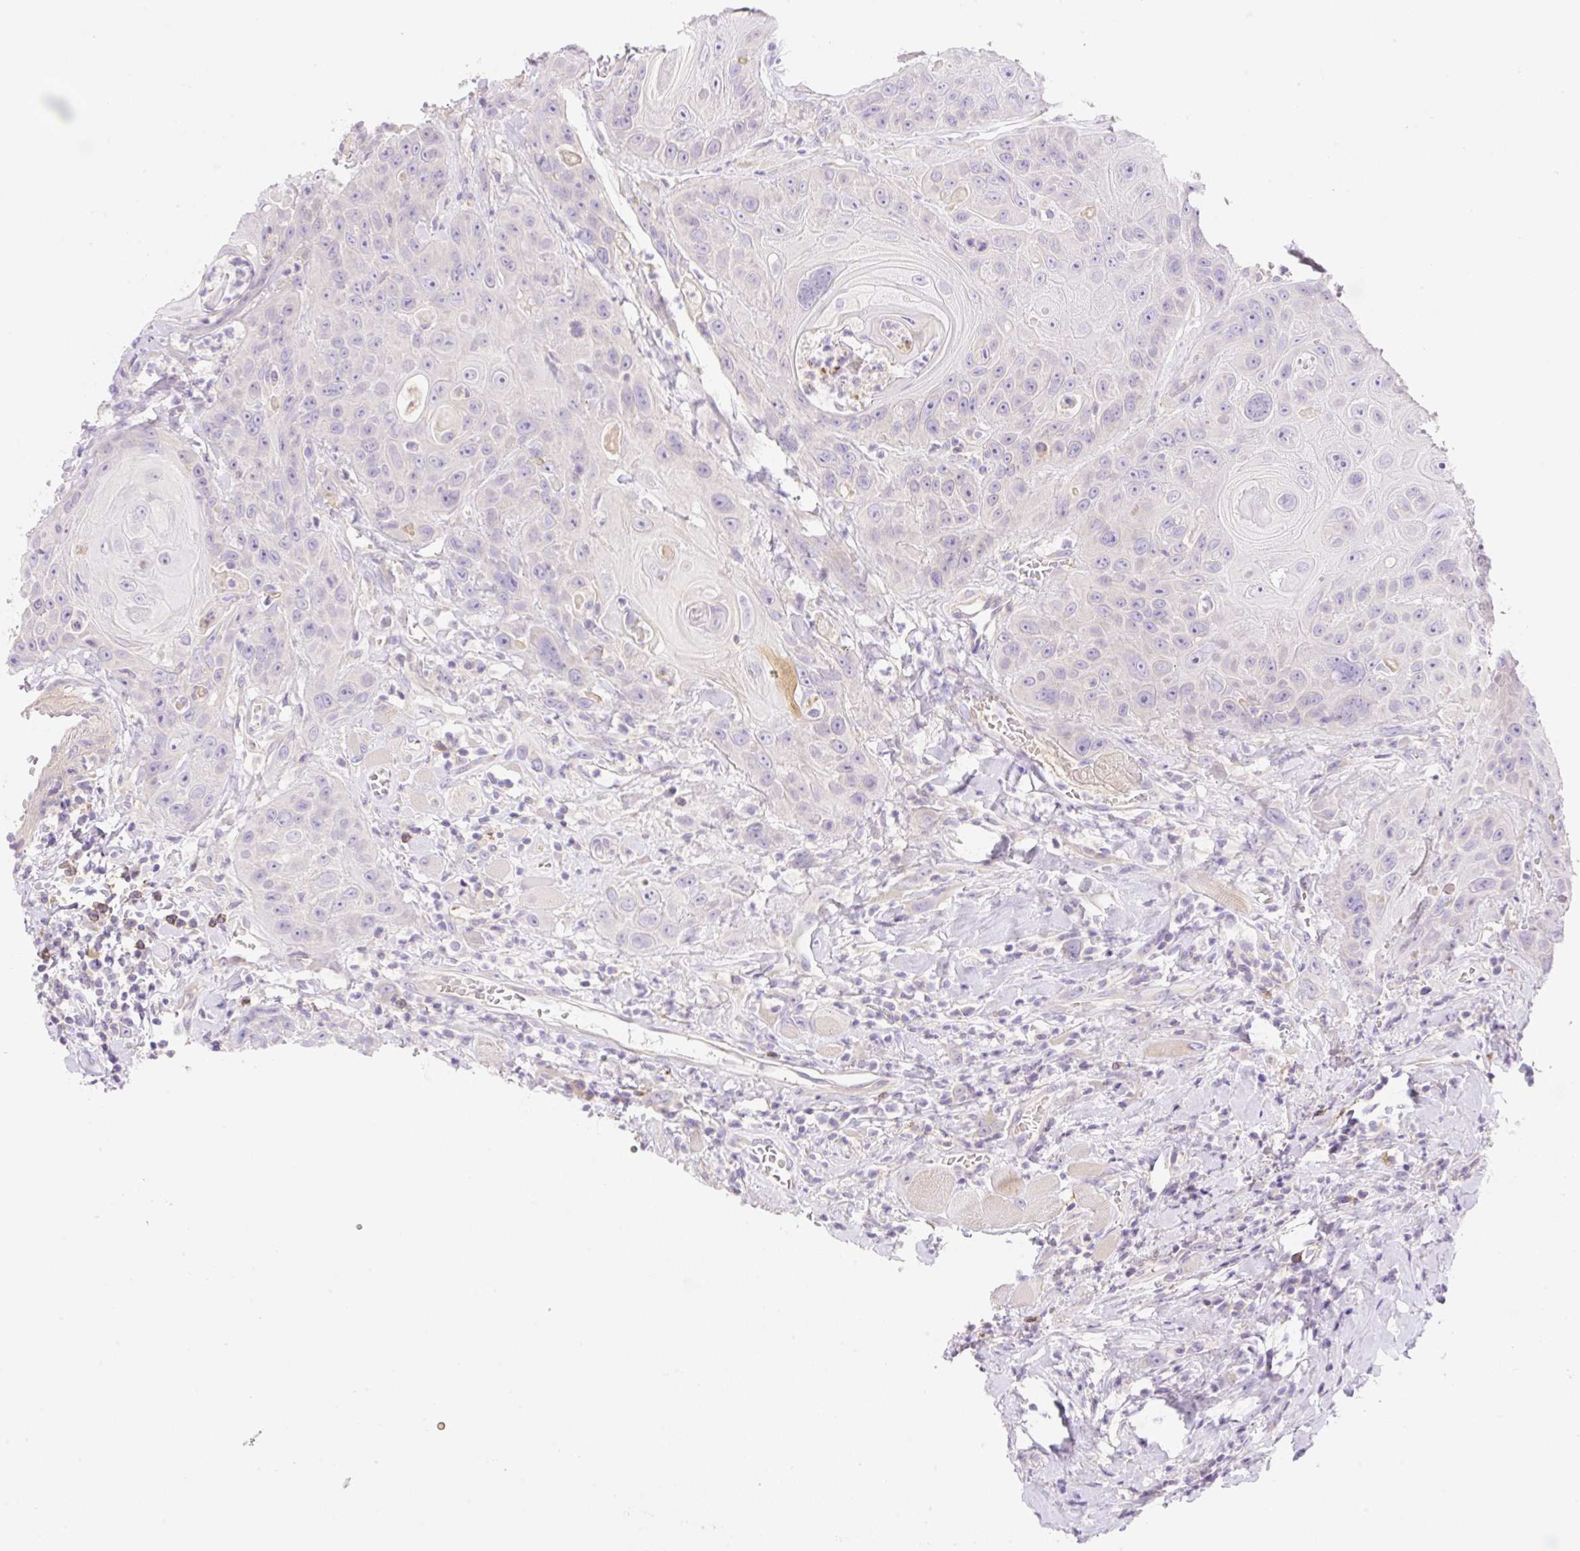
{"staining": {"intensity": "negative", "quantity": "none", "location": "none"}, "tissue": "head and neck cancer", "cell_type": "Tumor cells", "image_type": "cancer", "snomed": [{"axis": "morphology", "description": "Squamous cell carcinoma, NOS"}, {"axis": "topography", "description": "Head-Neck"}], "caption": "The image exhibits no significant staining in tumor cells of head and neck cancer. (DAB (3,3'-diaminobenzidine) immunohistochemistry (IHC), high magnification).", "gene": "DENND5A", "patient": {"sex": "female", "age": 59}}